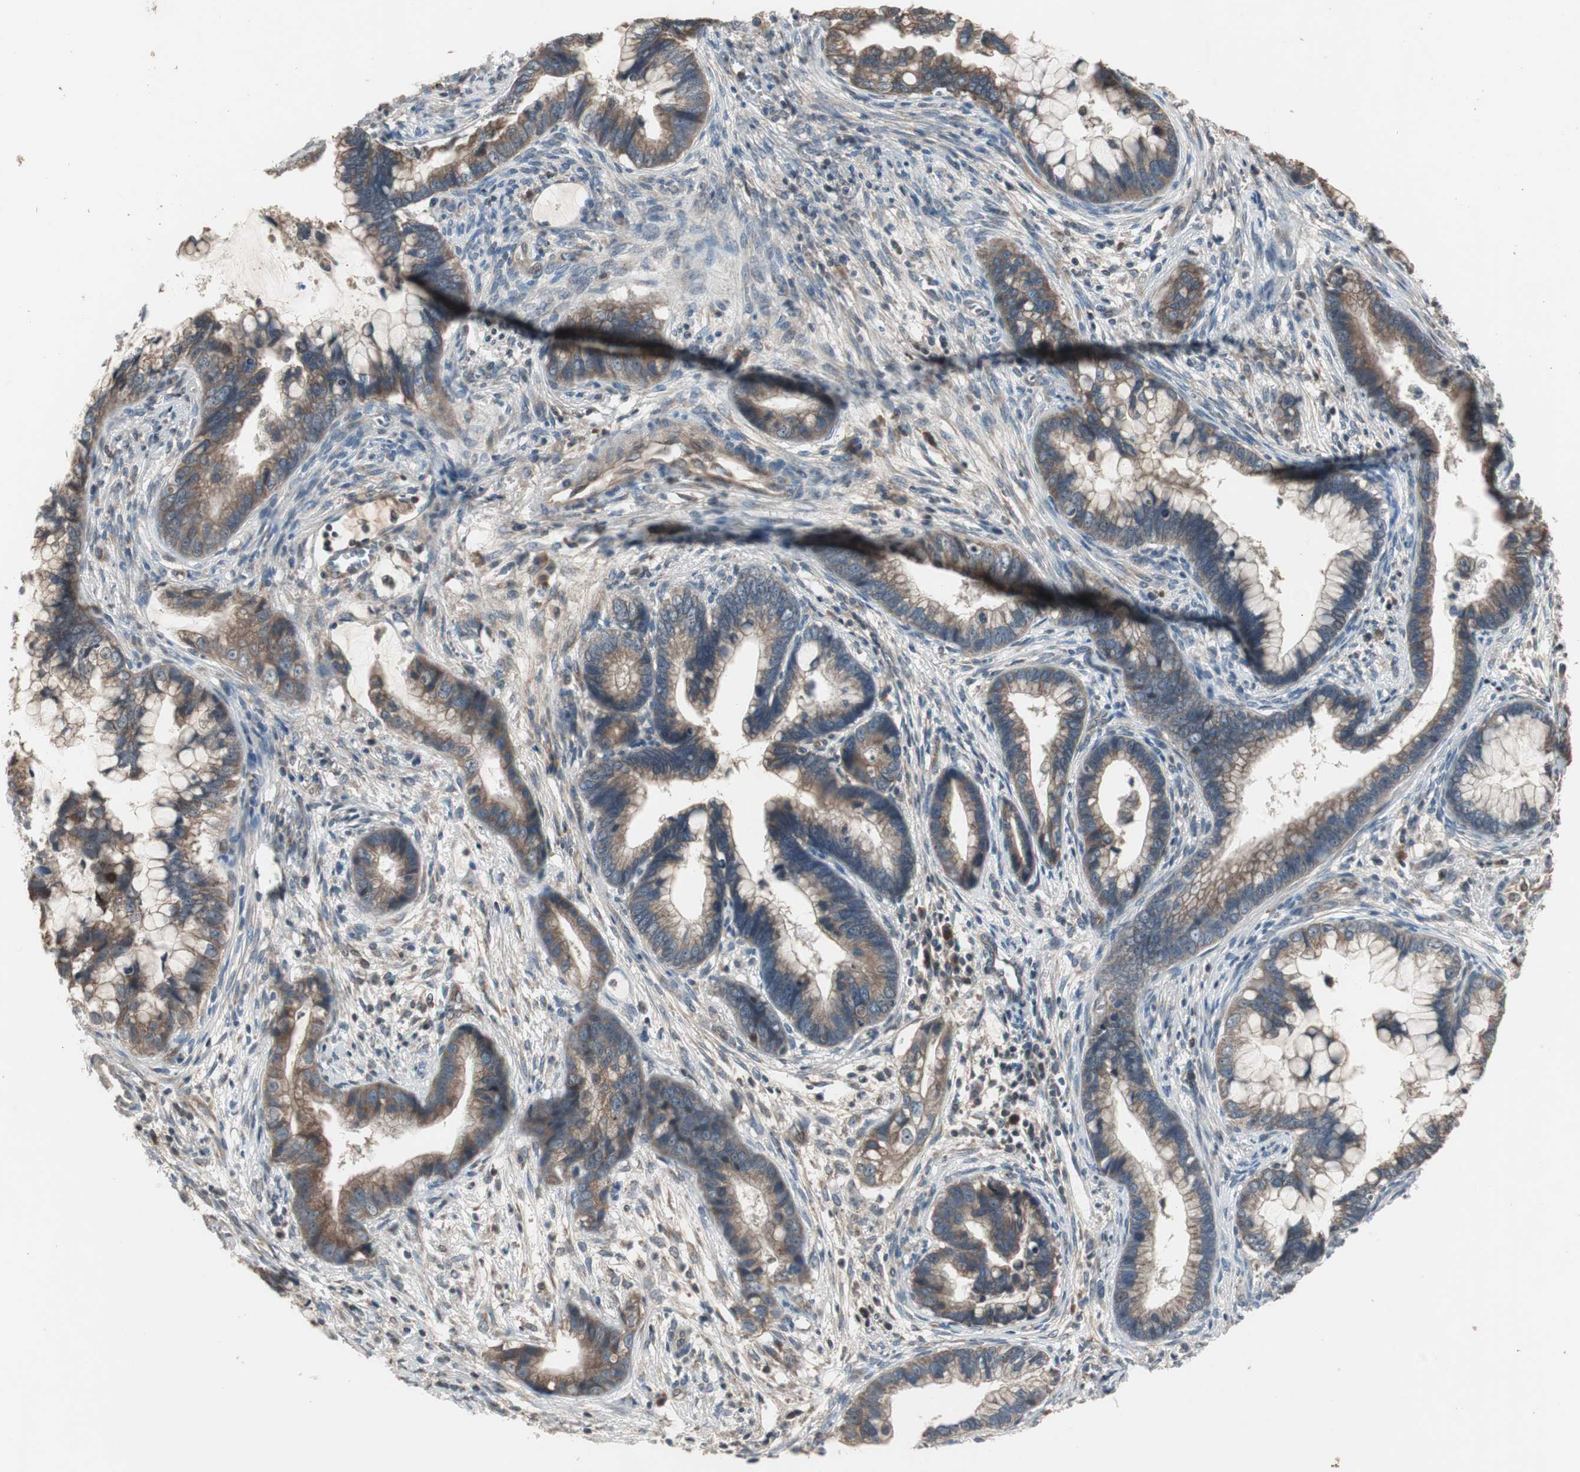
{"staining": {"intensity": "moderate", "quantity": ">75%", "location": "cytoplasmic/membranous"}, "tissue": "cervical cancer", "cell_type": "Tumor cells", "image_type": "cancer", "snomed": [{"axis": "morphology", "description": "Adenocarcinoma, NOS"}, {"axis": "topography", "description": "Cervix"}], "caption": "Brown immunohistochemical staining in human cervical cancer demonstrates moderate cytoplasmic/membranous expression in approximately >75% of tumor cells. The protein is shown in brown color, while the nuclei are stained blue.", "gene": "ZMPSTE24", "patient": {"sex": "female", "age": 44}}